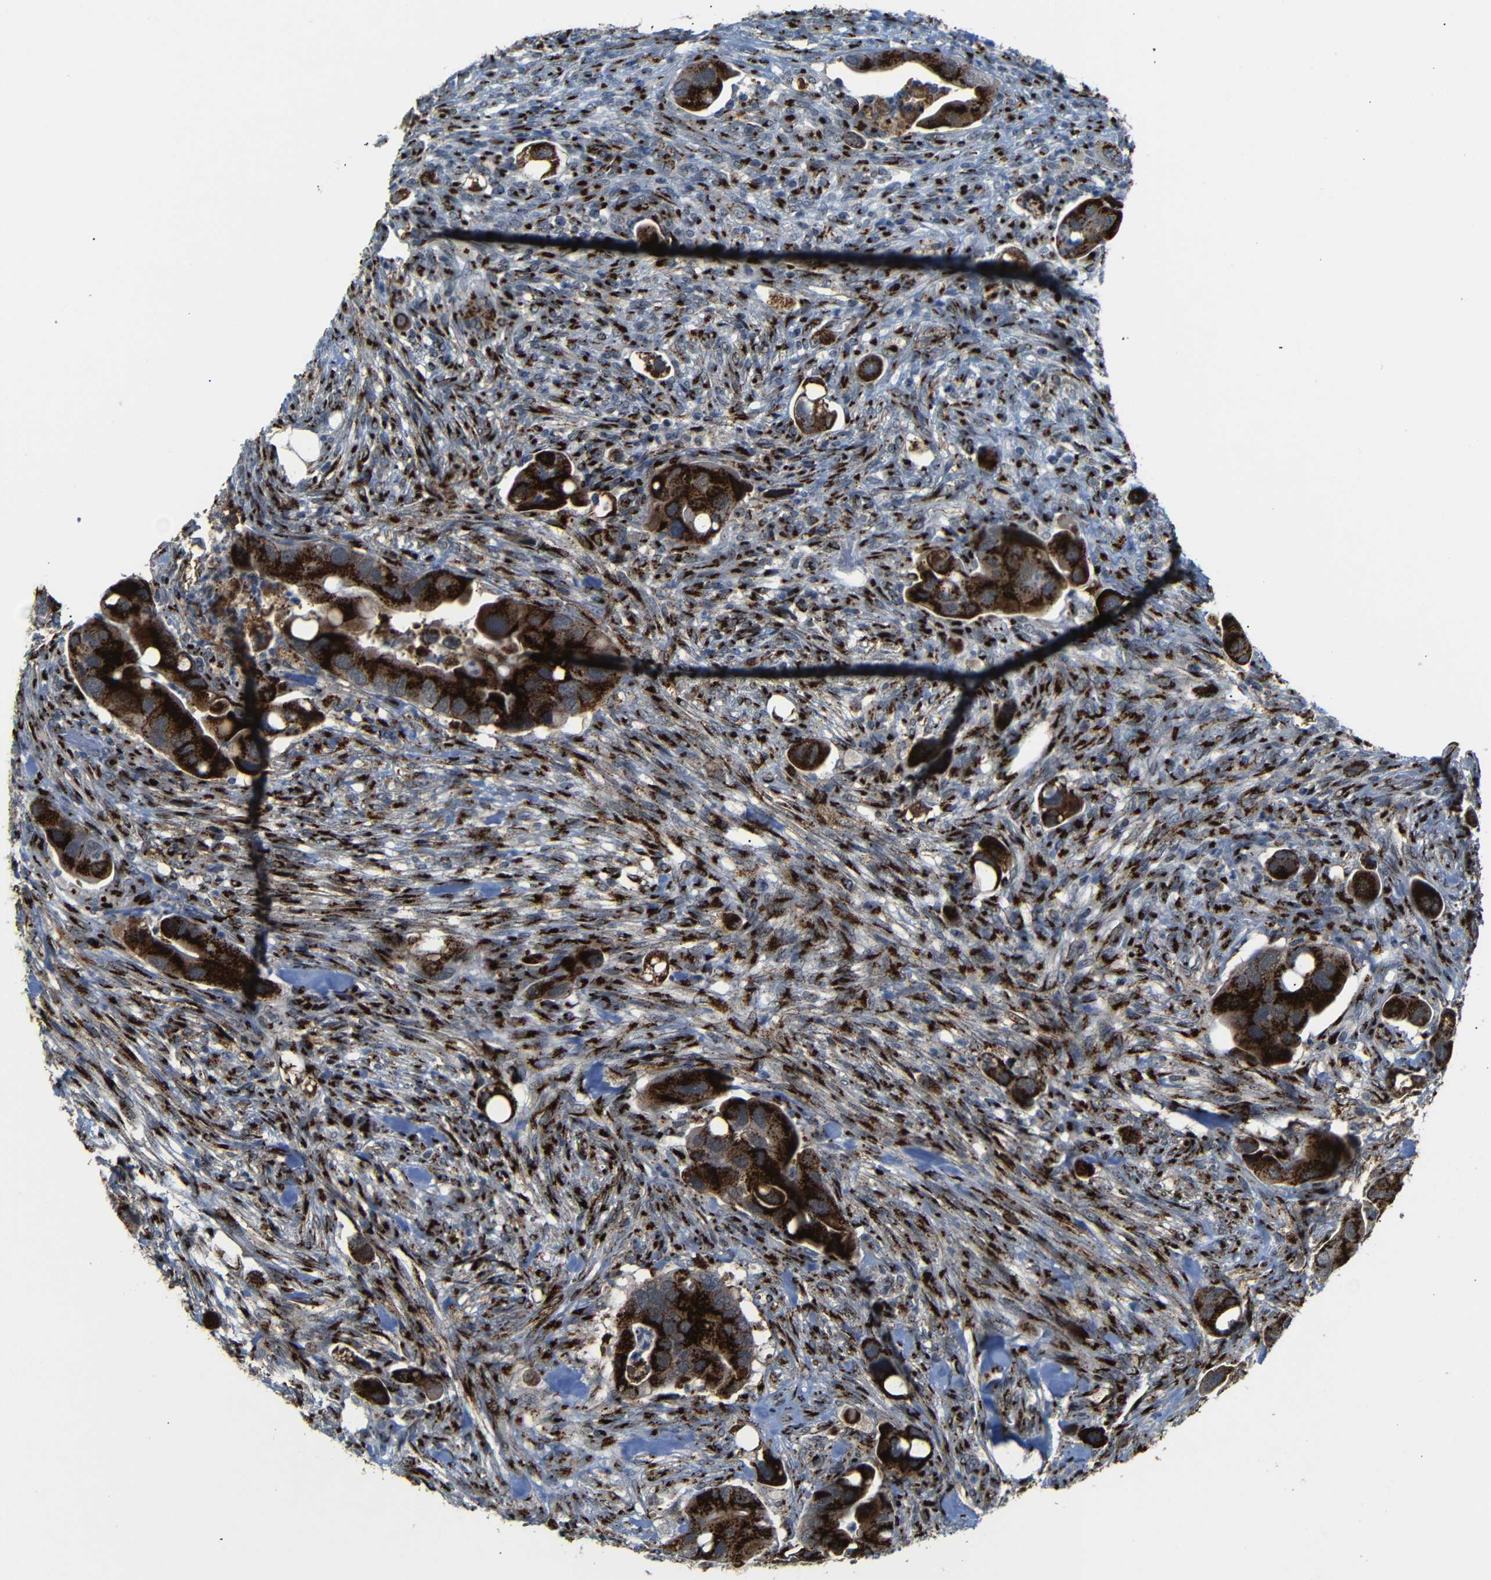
{"staining": {"intensity": "strong", "quantity": ">75%", "location": "cytoplasmic/membranous"}, "tissue": "colorectal cancer", "cell_type": "Tumor cells", "image_type": "cancer", "snomed": [{"axis": "morphology", "description": "Adenocarcinoma, NOS"}, {"axis": "topography", "description": "Rectum"}], "caption": "IHC histopathology image of neoplastic tissue: human colorectal cancer stained using IHC reveals high levels of strong protein expression localized specifically in the cytoplasmic/membranous of tumor cells, appearing as a cytoplasmic/membranous brown color.", "gene": "TGOLN2", "patient": {"sex": "female", "age": 57}}